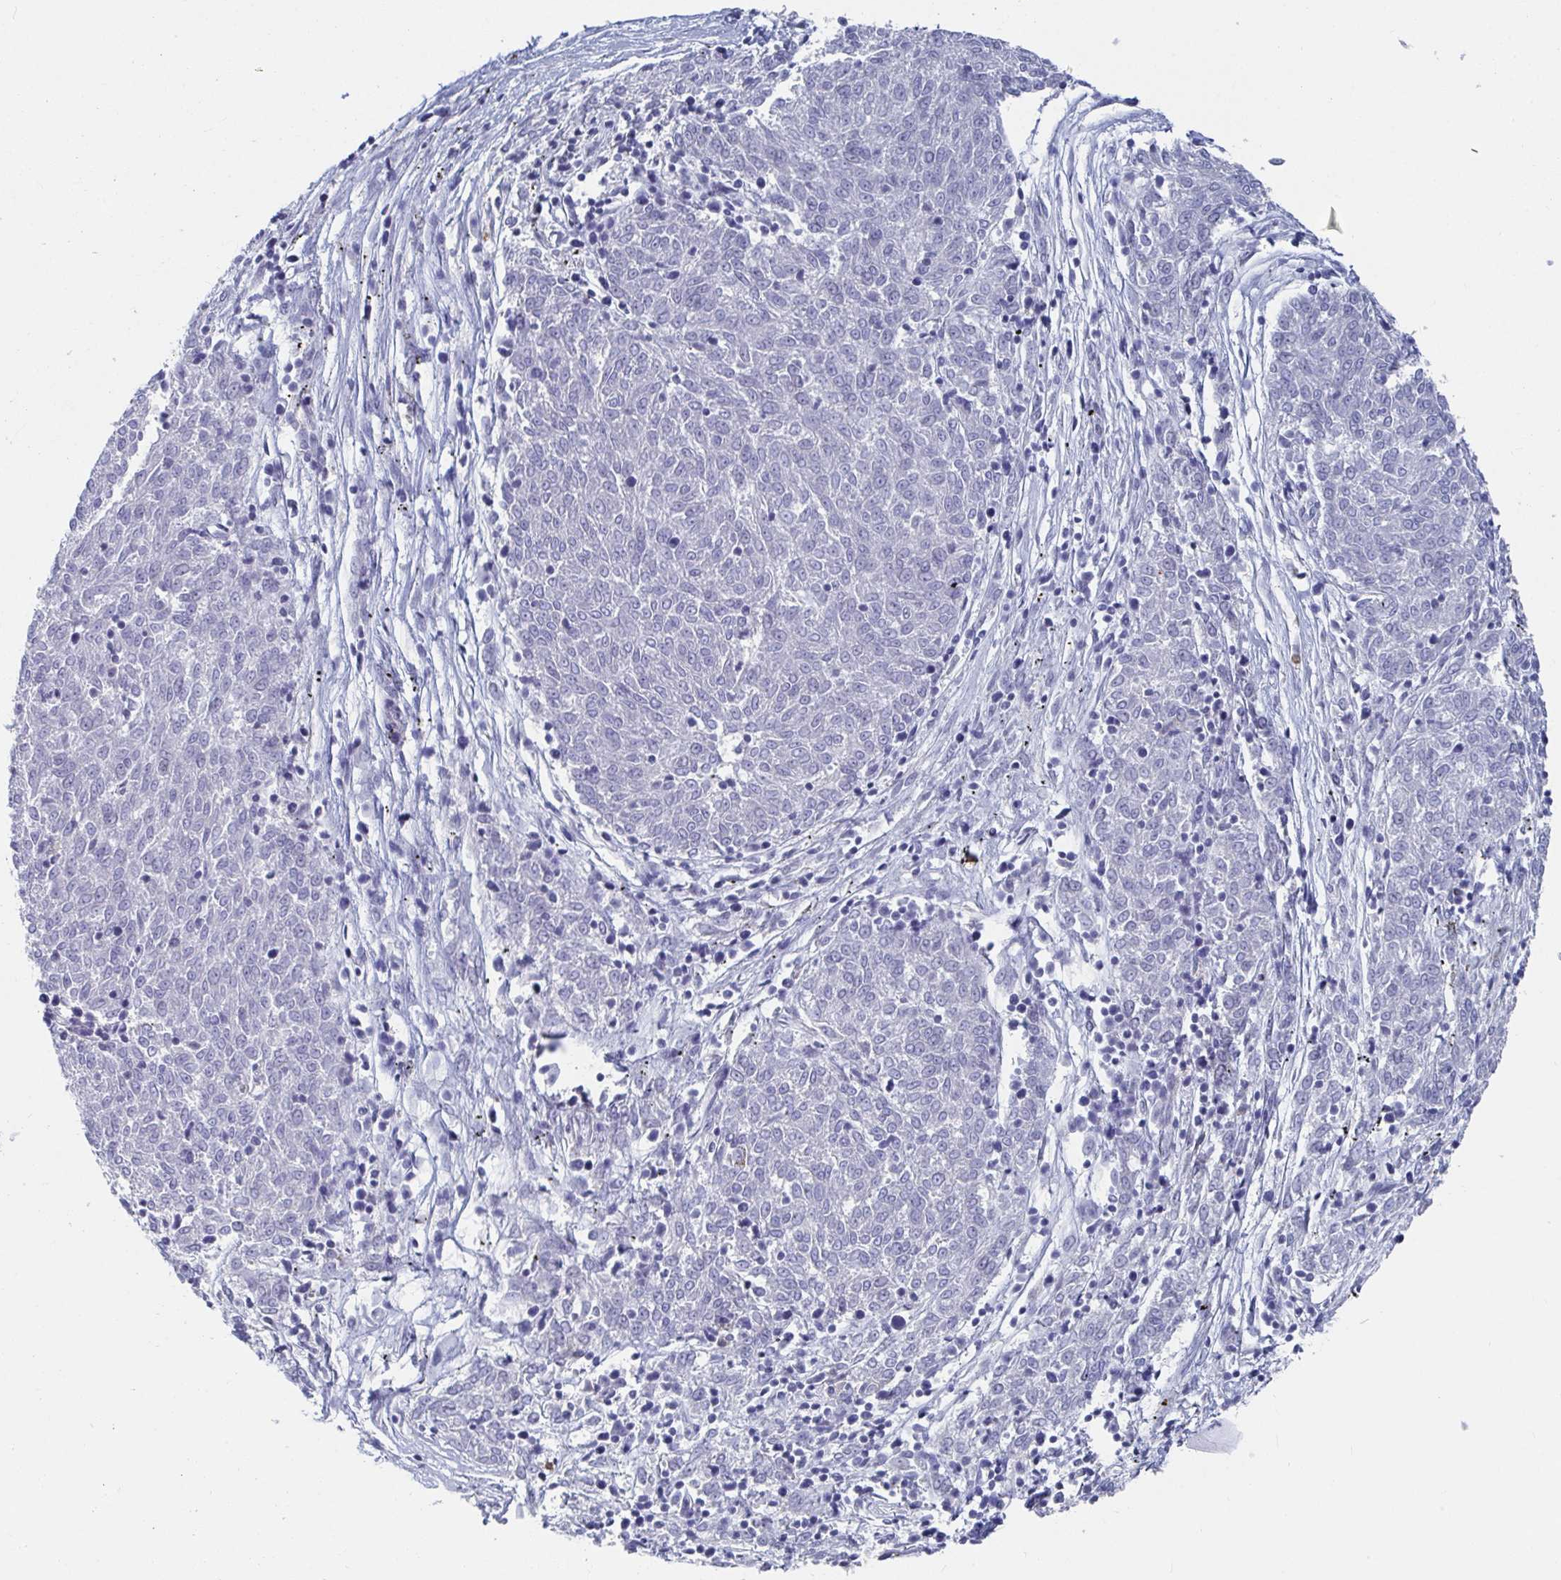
{"staining": {"intensity": "negative", "quantity": "none", "location": "none"}, "tissue": "melanoma", "cell_type": "Tumor cells", "image_type": "cancer", "snomed": [{"axis": "morphology", "description": "Malignant melanoma, NOS"}, {"axis": "topography", "description": "Skin"}], "caption": "The image reveals no significant positivity in tumor cells of malignant melanoma. Nuclei are stained in blue.", "gene": "ZFP82", "patient": {"sex": "female", "age": 72}}